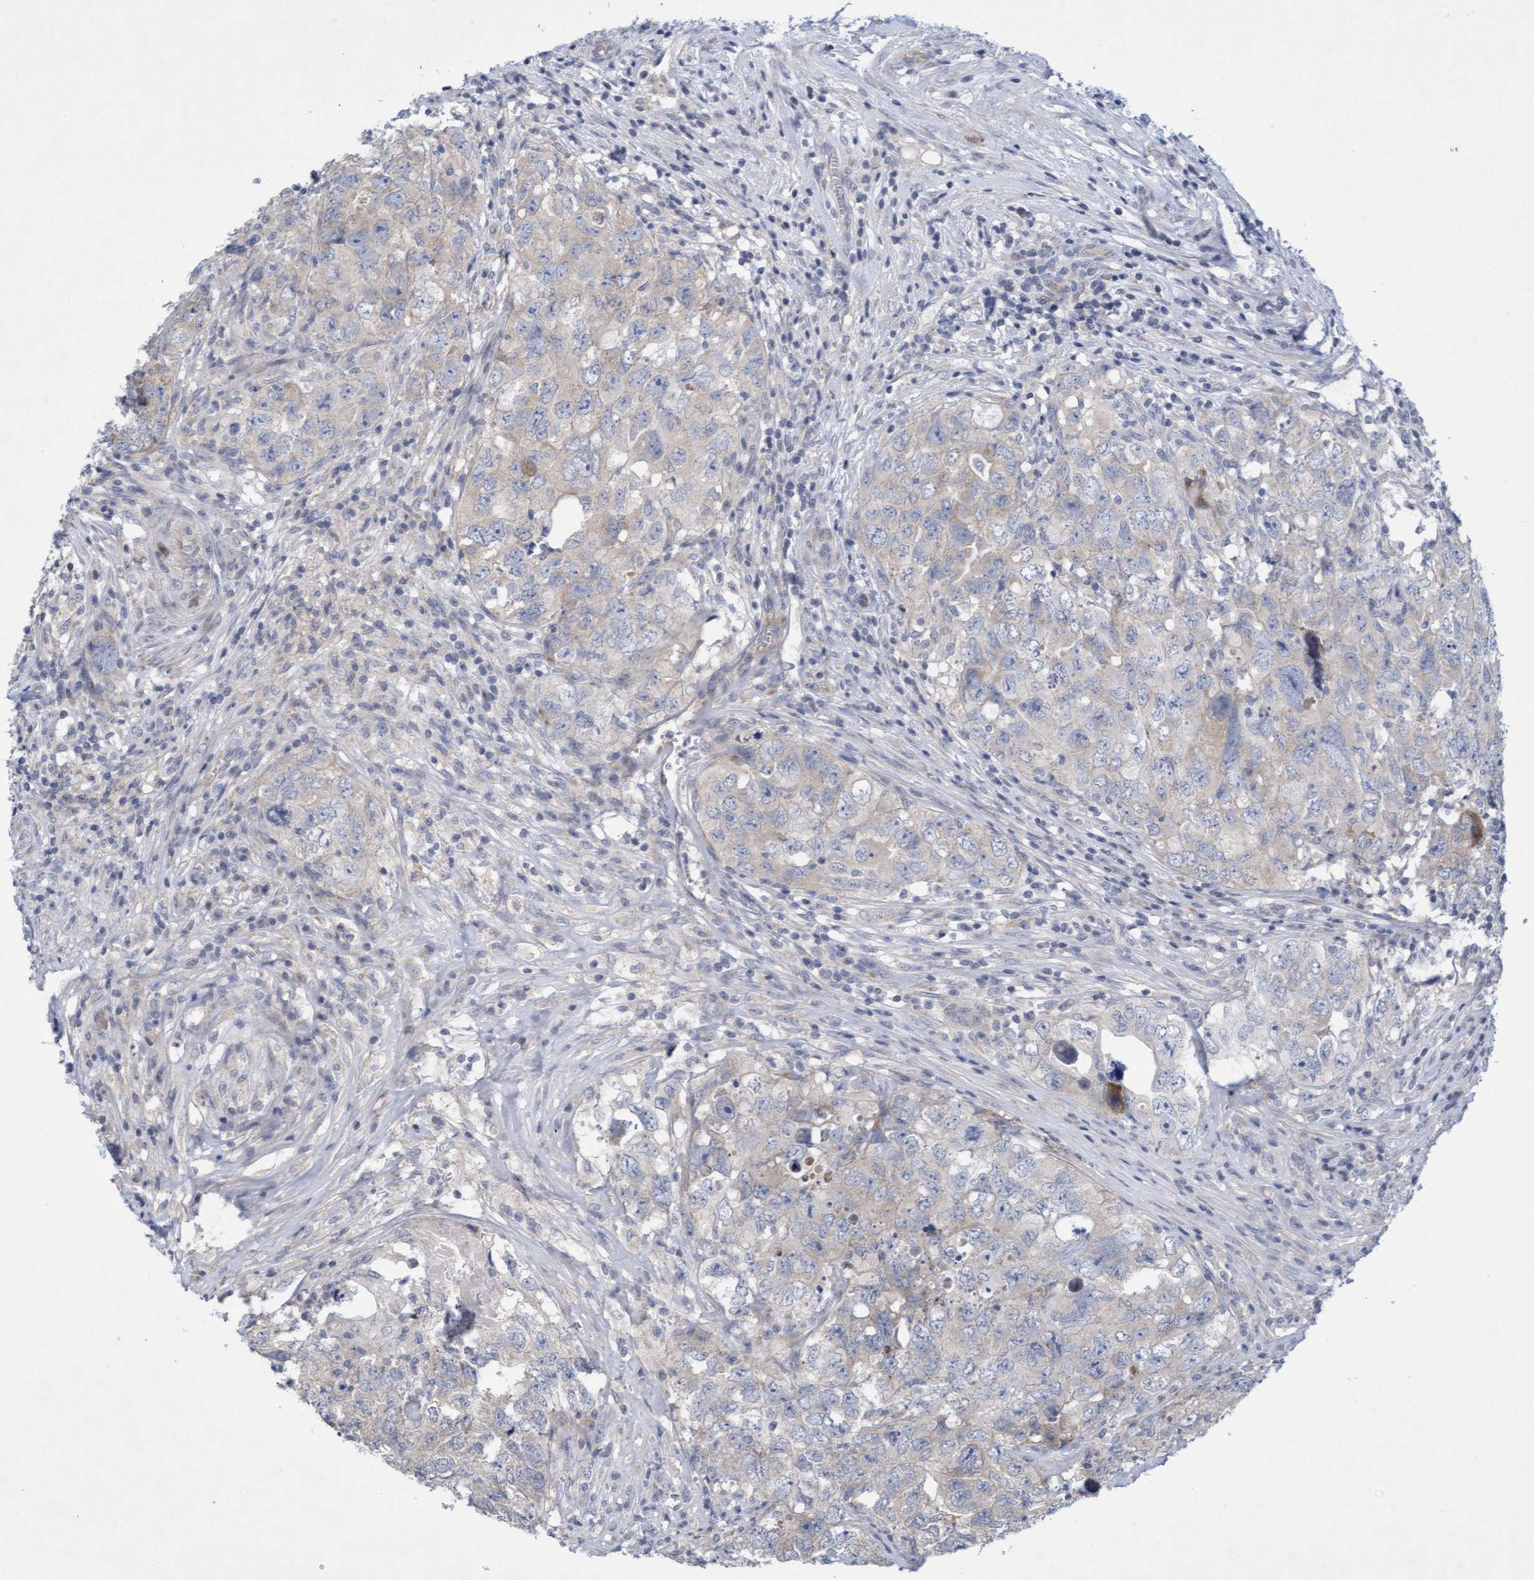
{"staining": {"intensity": "negative", "quantity": "none", "location": "none"}, "tissue": "testis cancer", "cell_type": "Tumor cells", "image_type": "cancer", "snomed": [{"axis": "morphology", "description": "Seminoma, NOS"}, {"axis": "morphology", "description": "Carcinoma, Embryonal, NOS"}, {"axis": "topography", "description": "Testis"}], "caption": "High power microscopy photomicrograph of an IHC photomicrograph of embryonal carcinoma (testis), revealing no significant staining in tumor cells.", "gene": "DDHD2", "patient": {"sex": "male", "age": 43}}